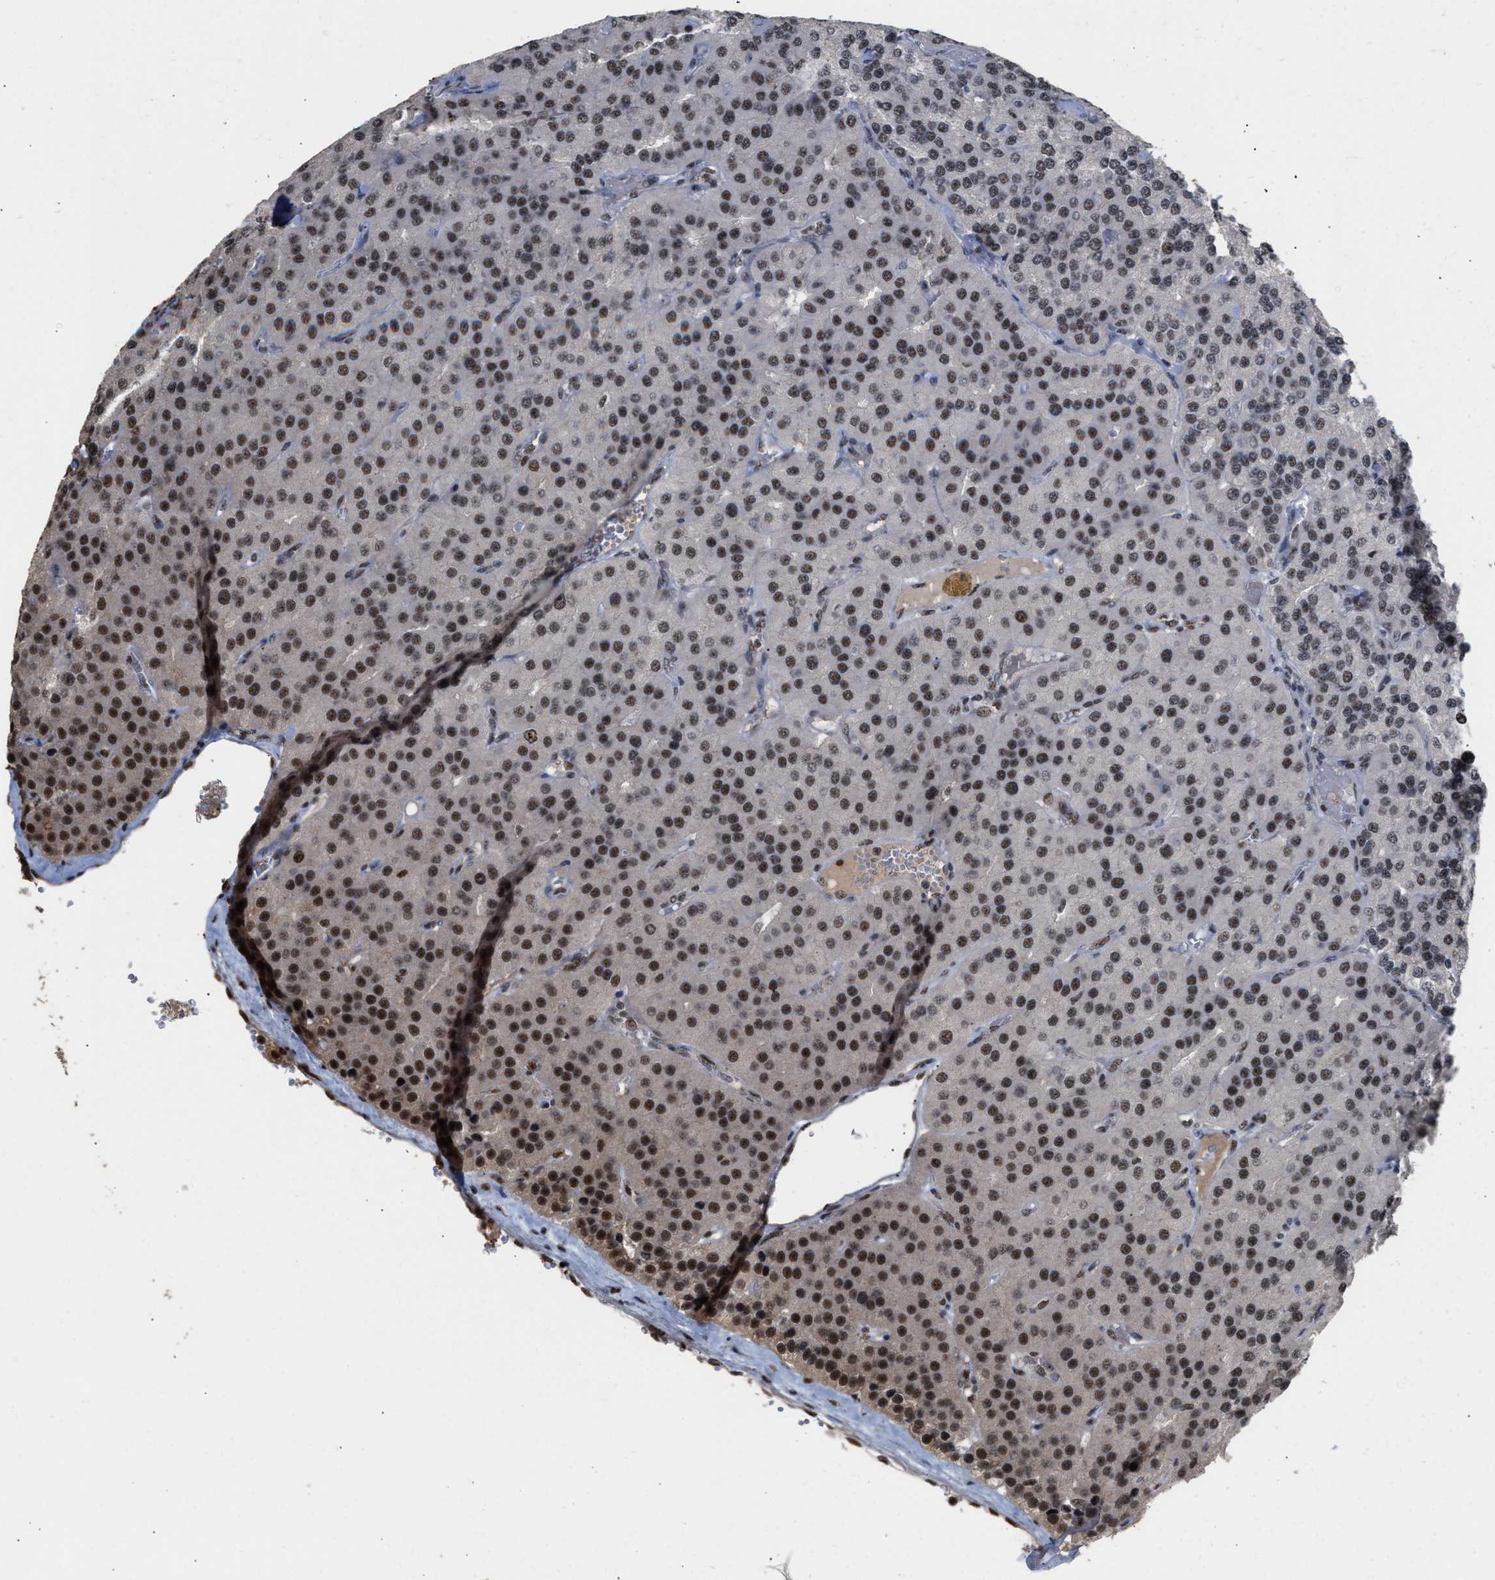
{"staining": {"intensity": "strong", "quantity": ">75%", "location": "nuclear"}, "tissue": "parathyroid gland", "cell_type": "Glandular cells", "image_type": "normal", "snomed": [{"axis": "morphology", "description": "Normal tissue, NOS"}, {"axis": "morphology", "description": "Adenoma, NOS"}, {"axis": "topography", "description": "Parathyroid gland"}], "caption": "Immunohistochemistry (IHC) of benign parathyroid gland reveals high levels of strong nuclear staining in about >75% of glandular cells. (DAB (3,3'-diaminobenzidine) IHC, brown staining for protein, blue staining for nuclei).", "gene": "EIF4A3", "patient": {"sex": "female", "age": 86}}